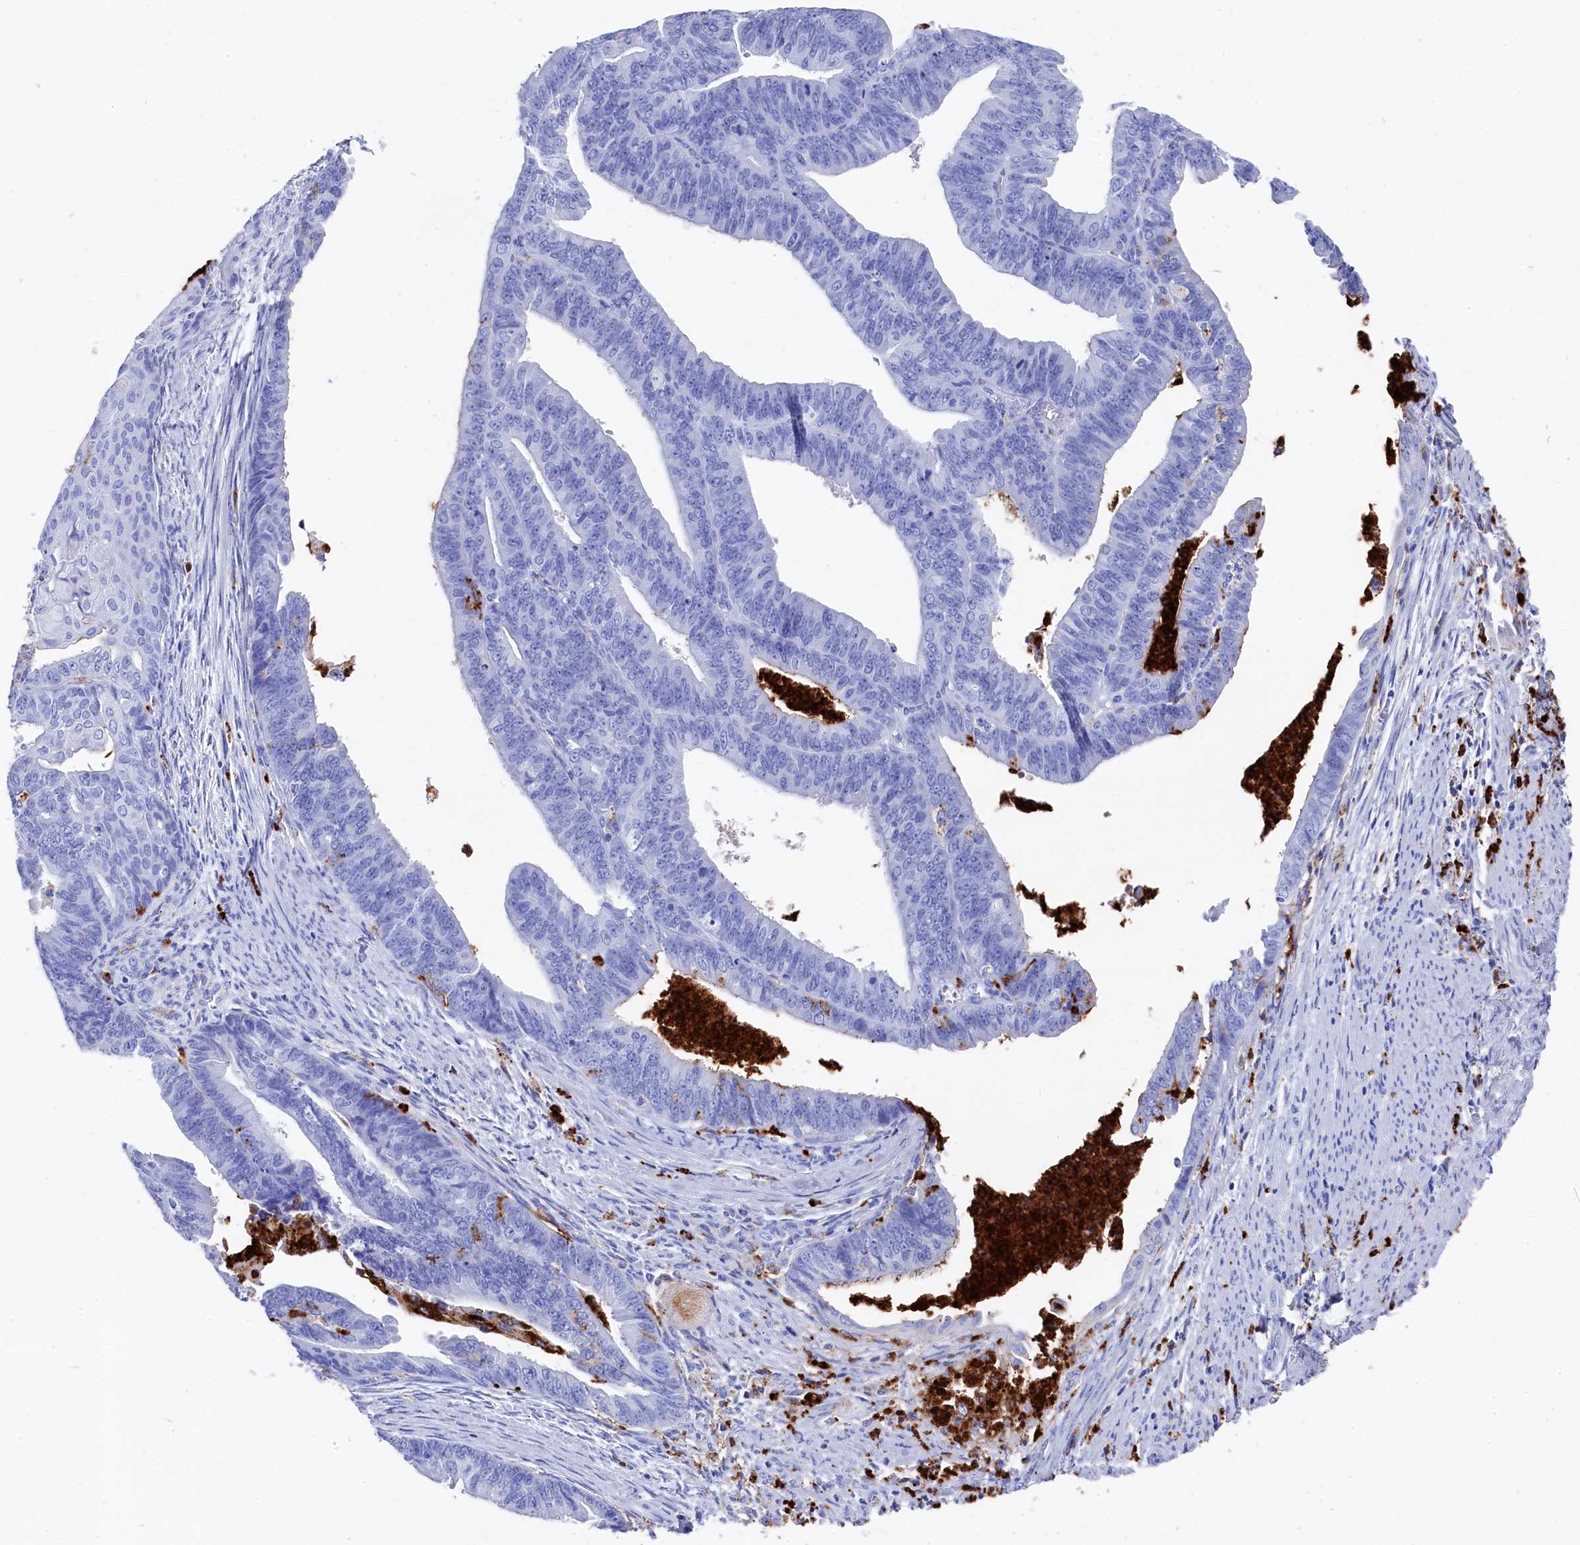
{"staining": {"intensity": "negative", "quantity": "none", "location": "none"}, "tissue": "endometrial cancer", "cell_type": "Tumor cells", "image_type": "cancer", "snomed": [{"axis": "morphology", "description": "Adenocarcinoma, NOS"}, {"axis": "topography", "description": "Endometrium"}], "caption": "High power microscopy histopathology image of an IHC histopathology image of adenocarcinoma (endometrial), revealing no significant positivity in tumor cells. The staining was performed using DAB to visualize the protein expression in brown, while the nuclei were stained in blue with hematoxylin (Magnification: 20x).", "gene": "PLAC8", "patient": {"sex": "female", "age": 73}}